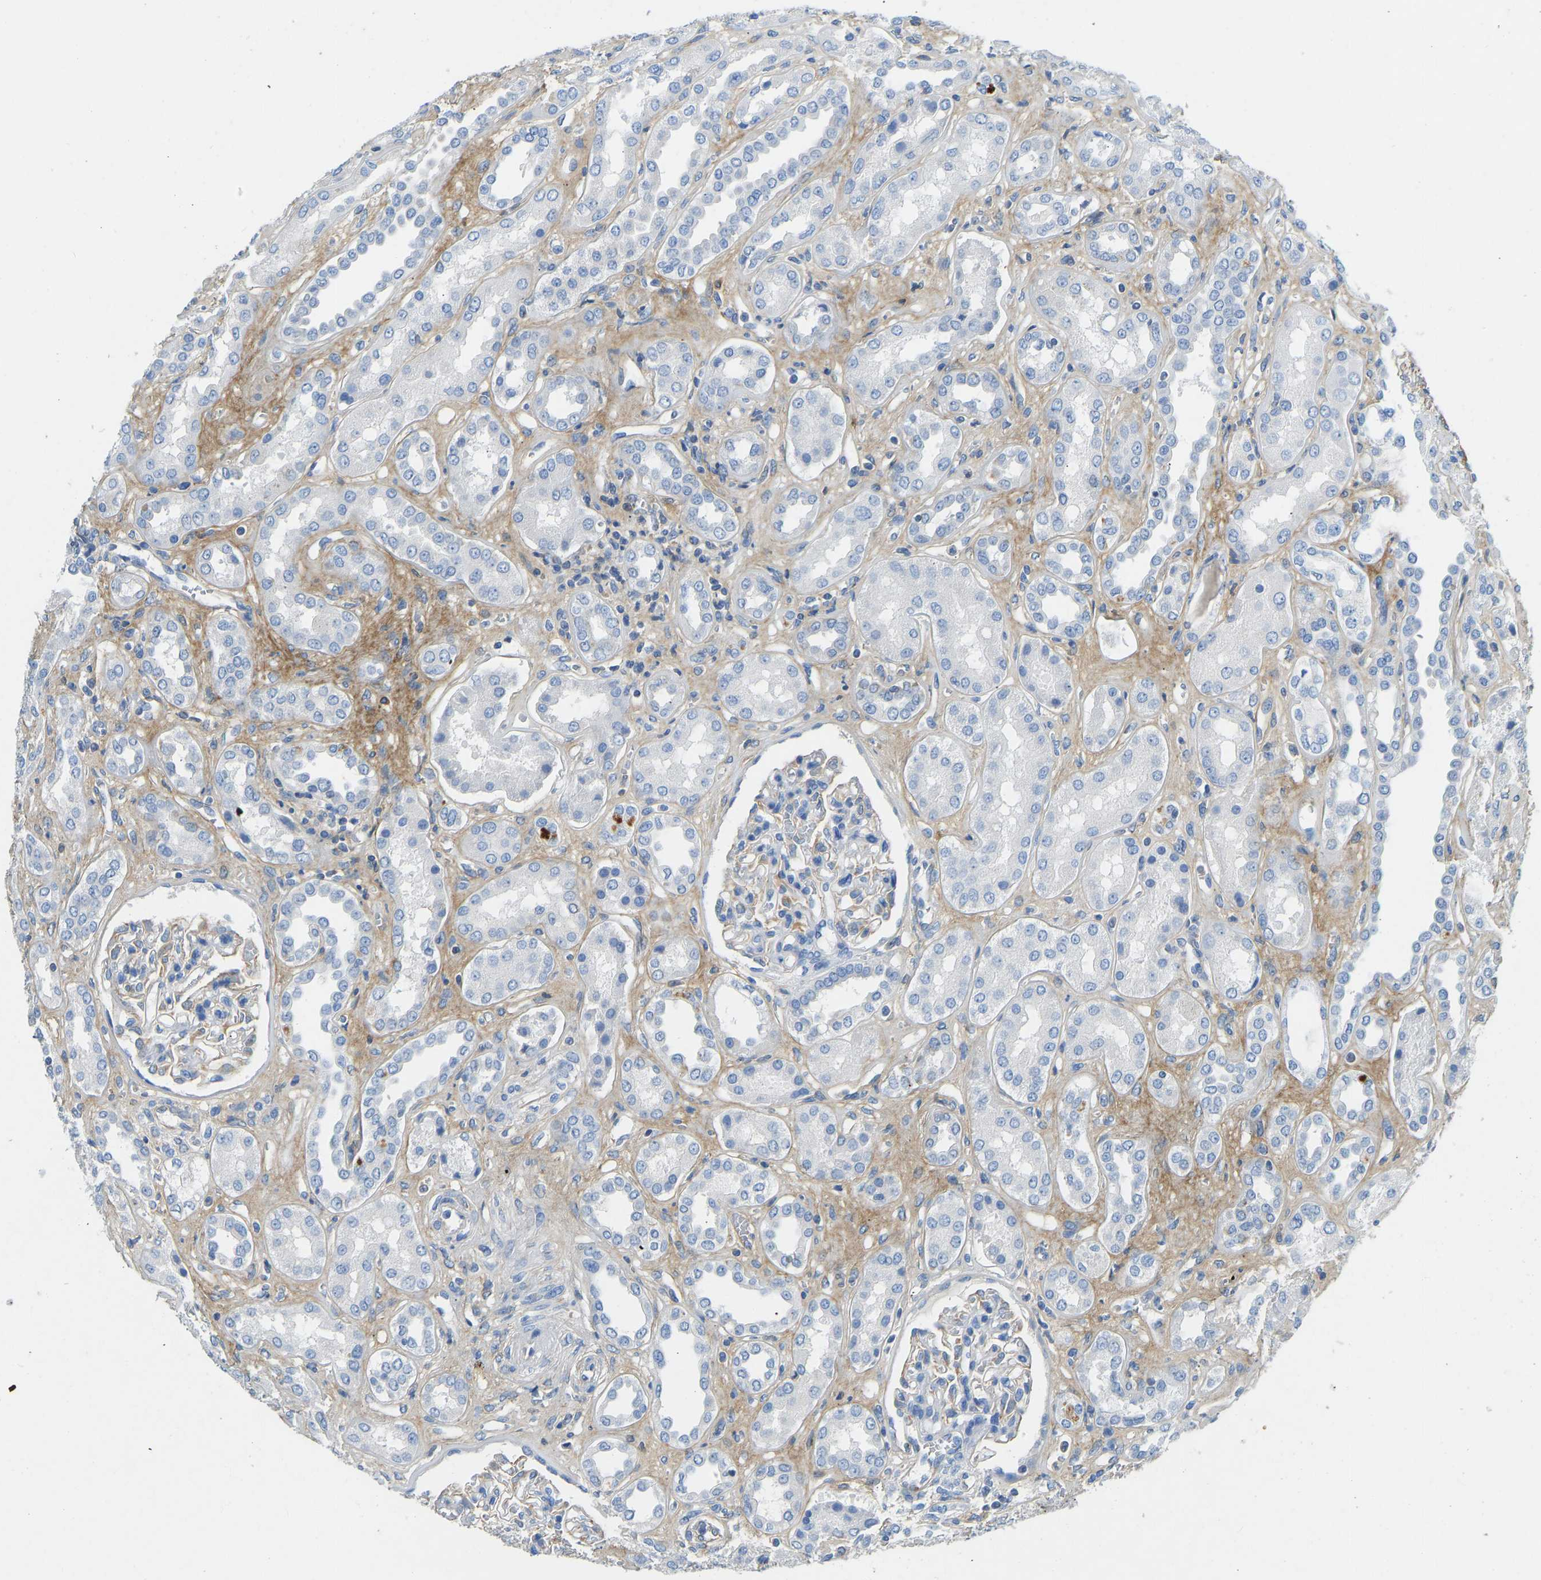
{"staining": {"intensity": "moderate", "quantity": "<25%", "location": "cytoplasmic/membranous"}, "tissue": "kidney", "cell_type": "Cells in glomeruli", "image_type": "normal", "snomed": [{"axis": "morphology", "description": "Normal tissue, NOS"}, {"axis": "topography", "description": "Kidney"}], "caption": "IHC (DAB (3,3'-diaminobenzidine)) staining of benign kidney displays moderate cytoplasmic/membranous protein staining in about <25% of cells in glomeruli. (IHC, brightfield microscopy, high magnification).", "gene": "TECTA", "patient": {"sex": "male", "age": 59}}